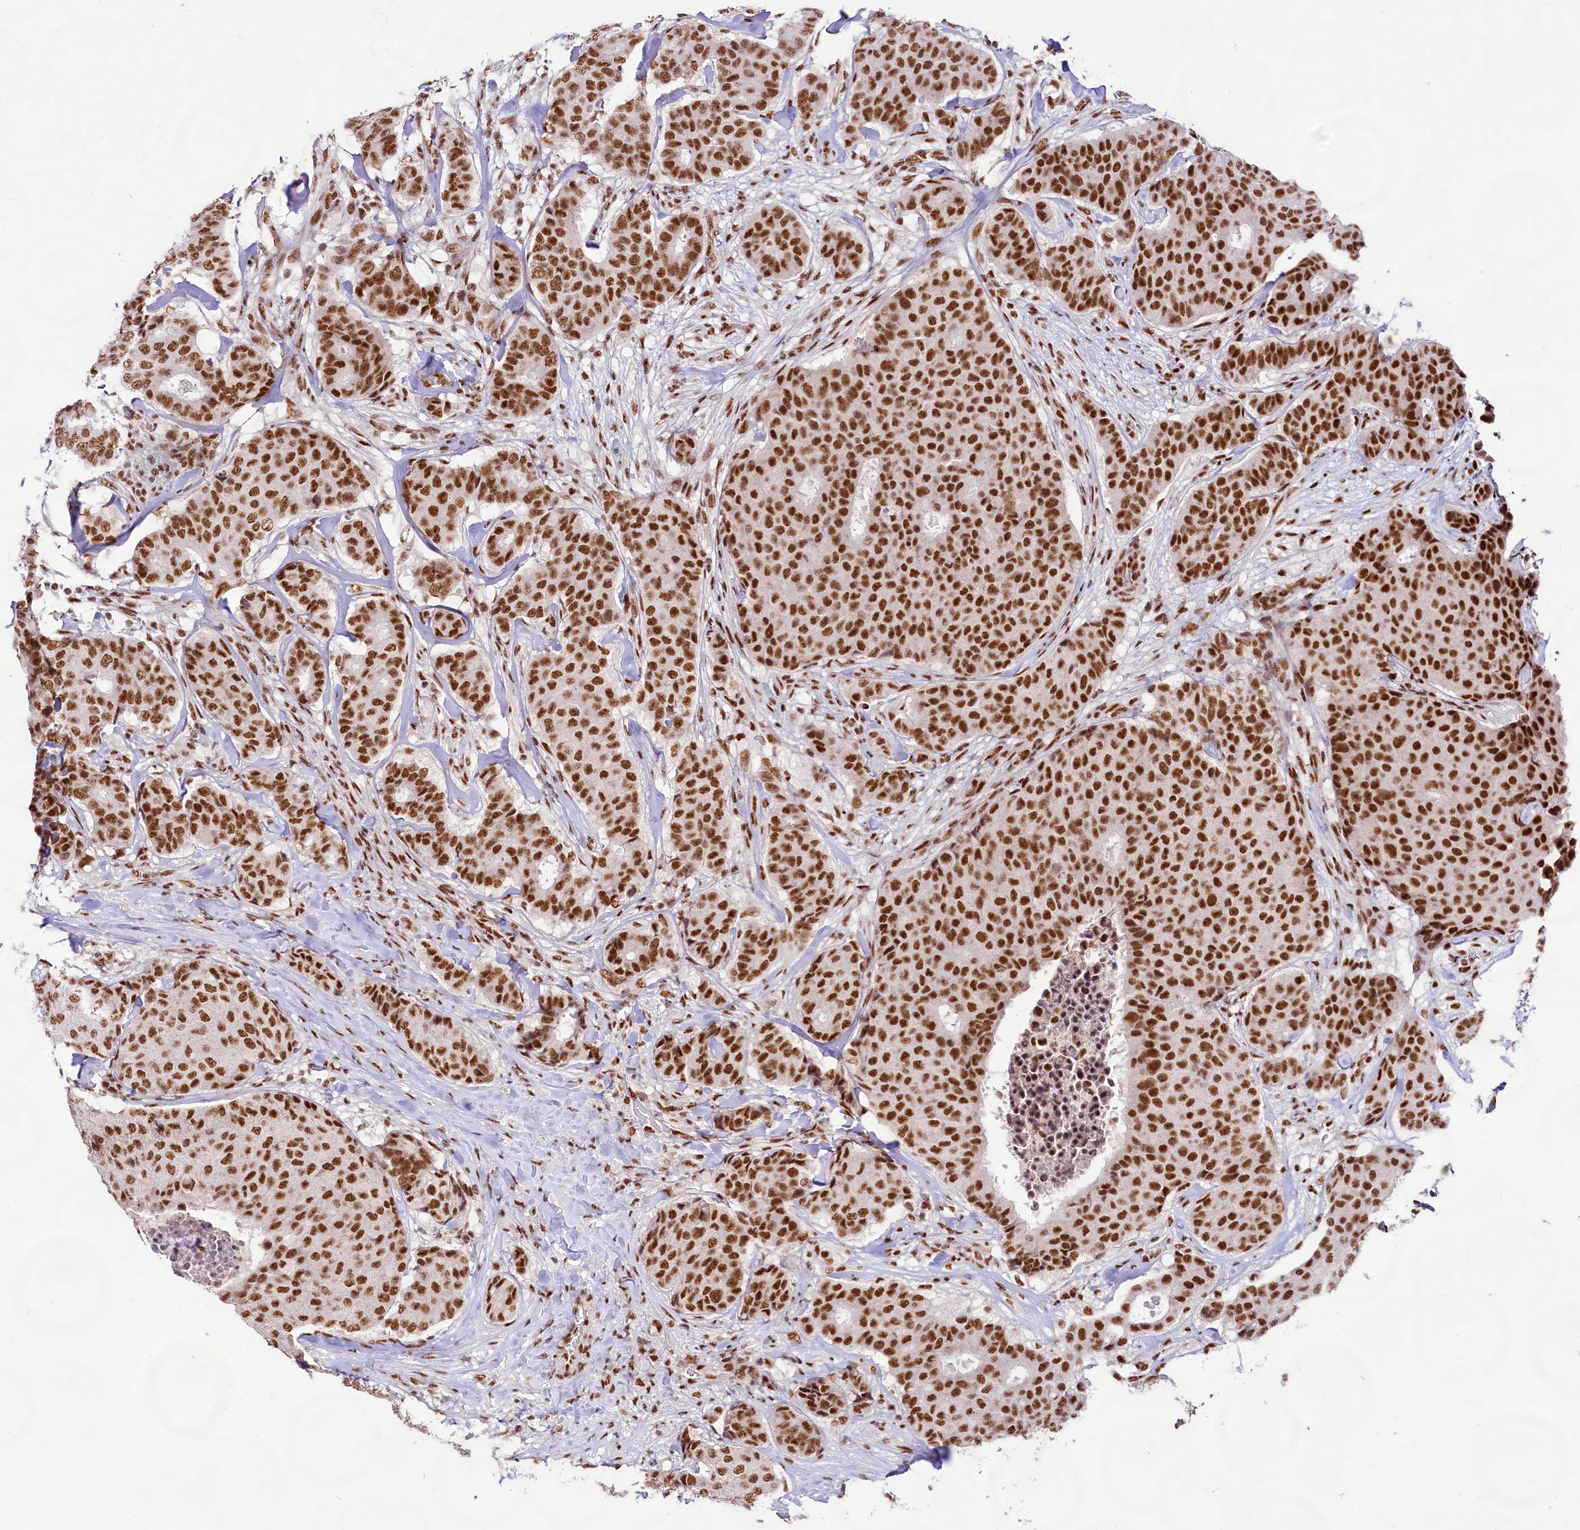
{"staining": {"intensity": "strong", "quantity": ">75%", "location": "nuclear"}, "tissue": "breast cancer", "cell_type": "Tumor cells", "image_type": "cancer", "snomed": [{"axis": "morphology", "description": "Duct carcinoma"}, {"axis": "topography", "description": "Breast"}], "caption": "This micrograph exhibits immunohistochemistry (IHC) staining of breast infiltrating ductal carcinoma, with high strong nuclear expression in approximately >75% of tumor cells.", "gene": "HIRA", "patient": {"sex": "female", "age": 75}}